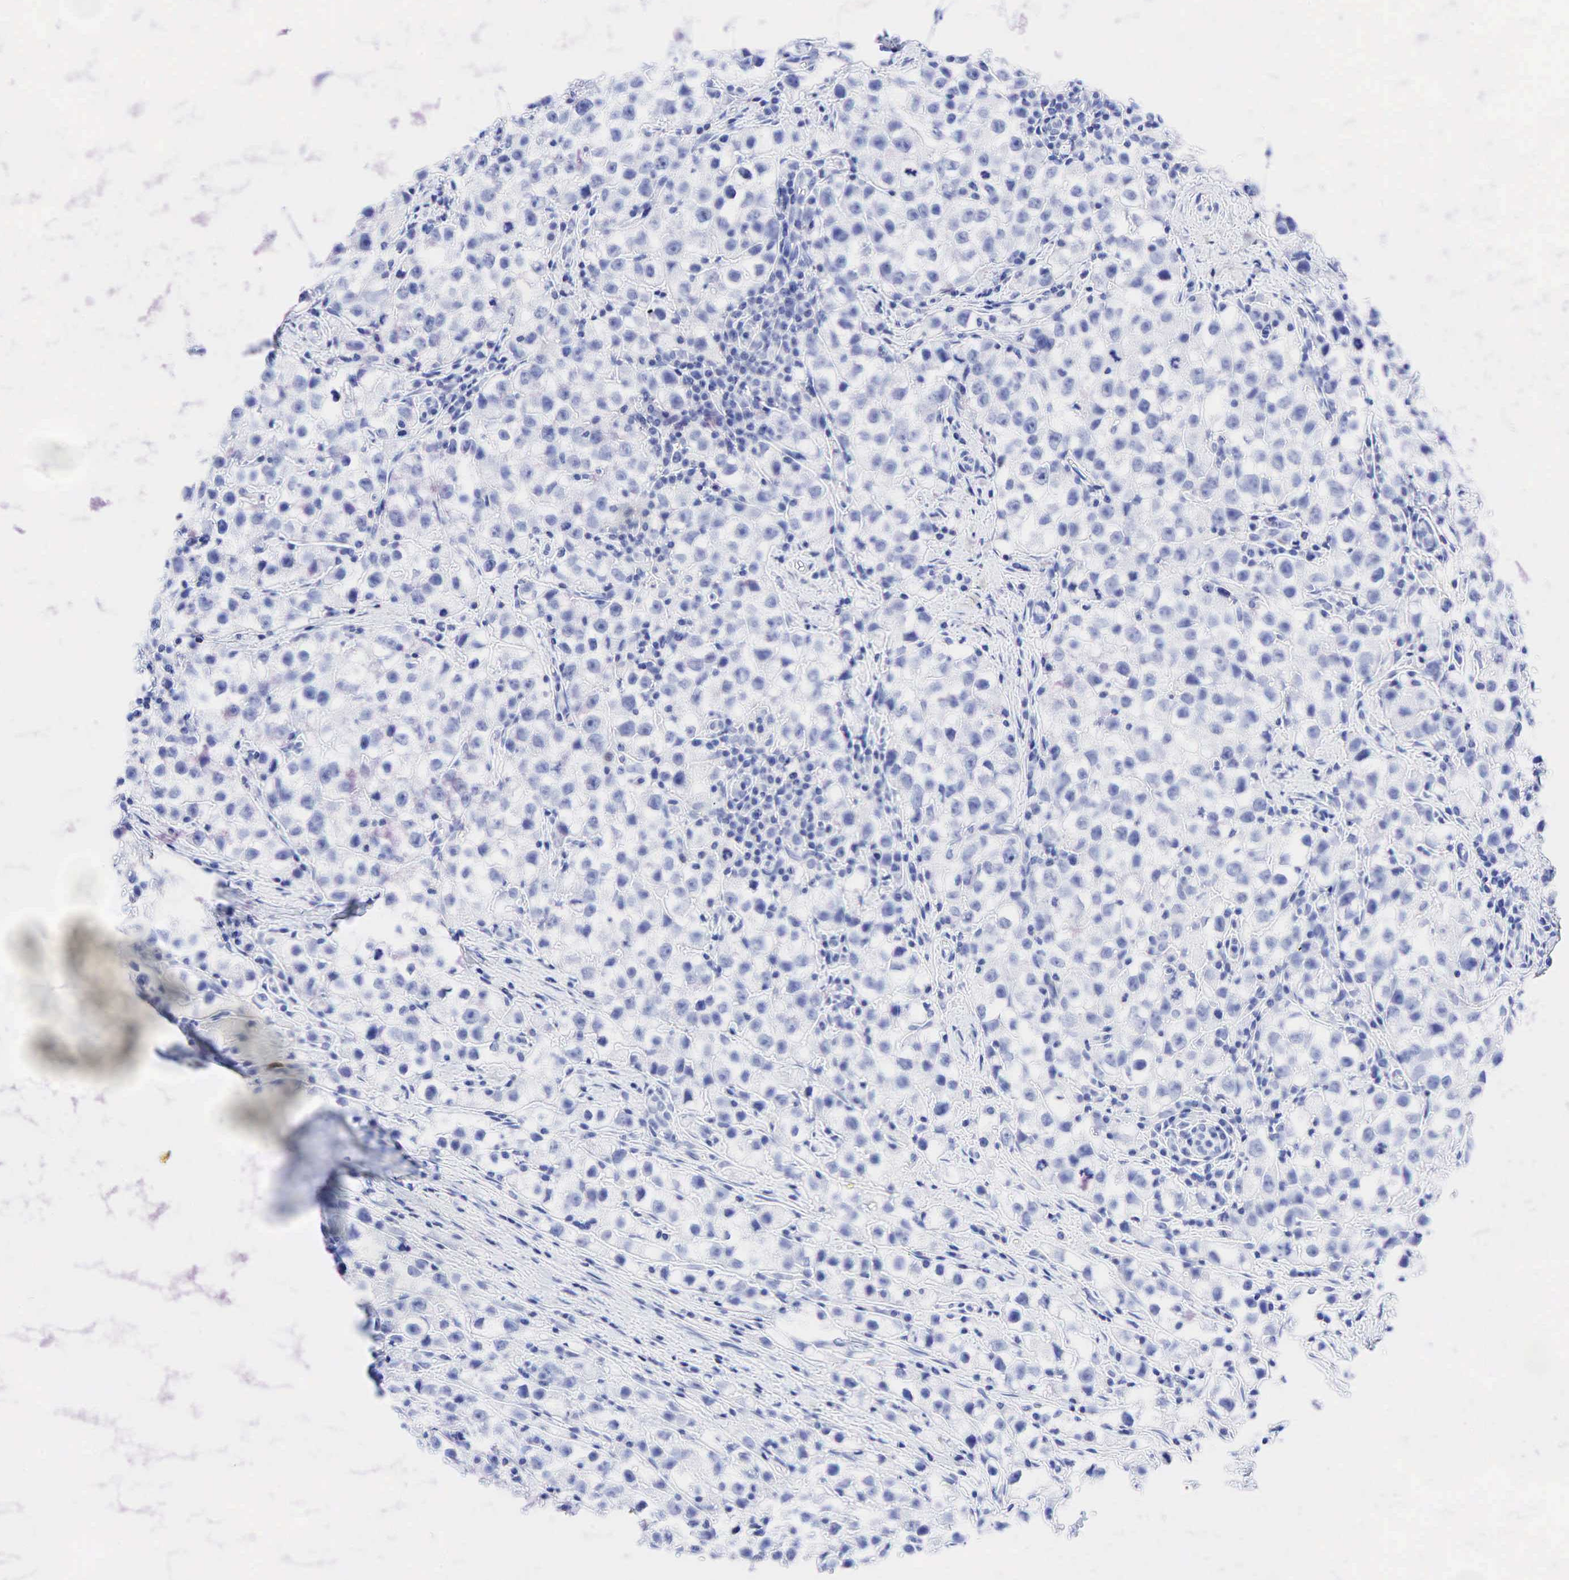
{"staining": {"intensity": "negative", "quantity": "none", "location": "none"}, "tissue": "testis cancer", "cell_type": "Tumor cells", "image_type": "cancer", "snomed": [{"axis": "morphology", "description": "Seminoma, NOS"}, {"axis": "topography", "description": "Testis"}], "caption": "Immunohistochemistry (IHC) micrograph of human testis cancer stained for a protein (brown), which demonstrates no staining in tumor cells.", "gene": "FUT4", "patient": {"sex": "male", "age": 35}}